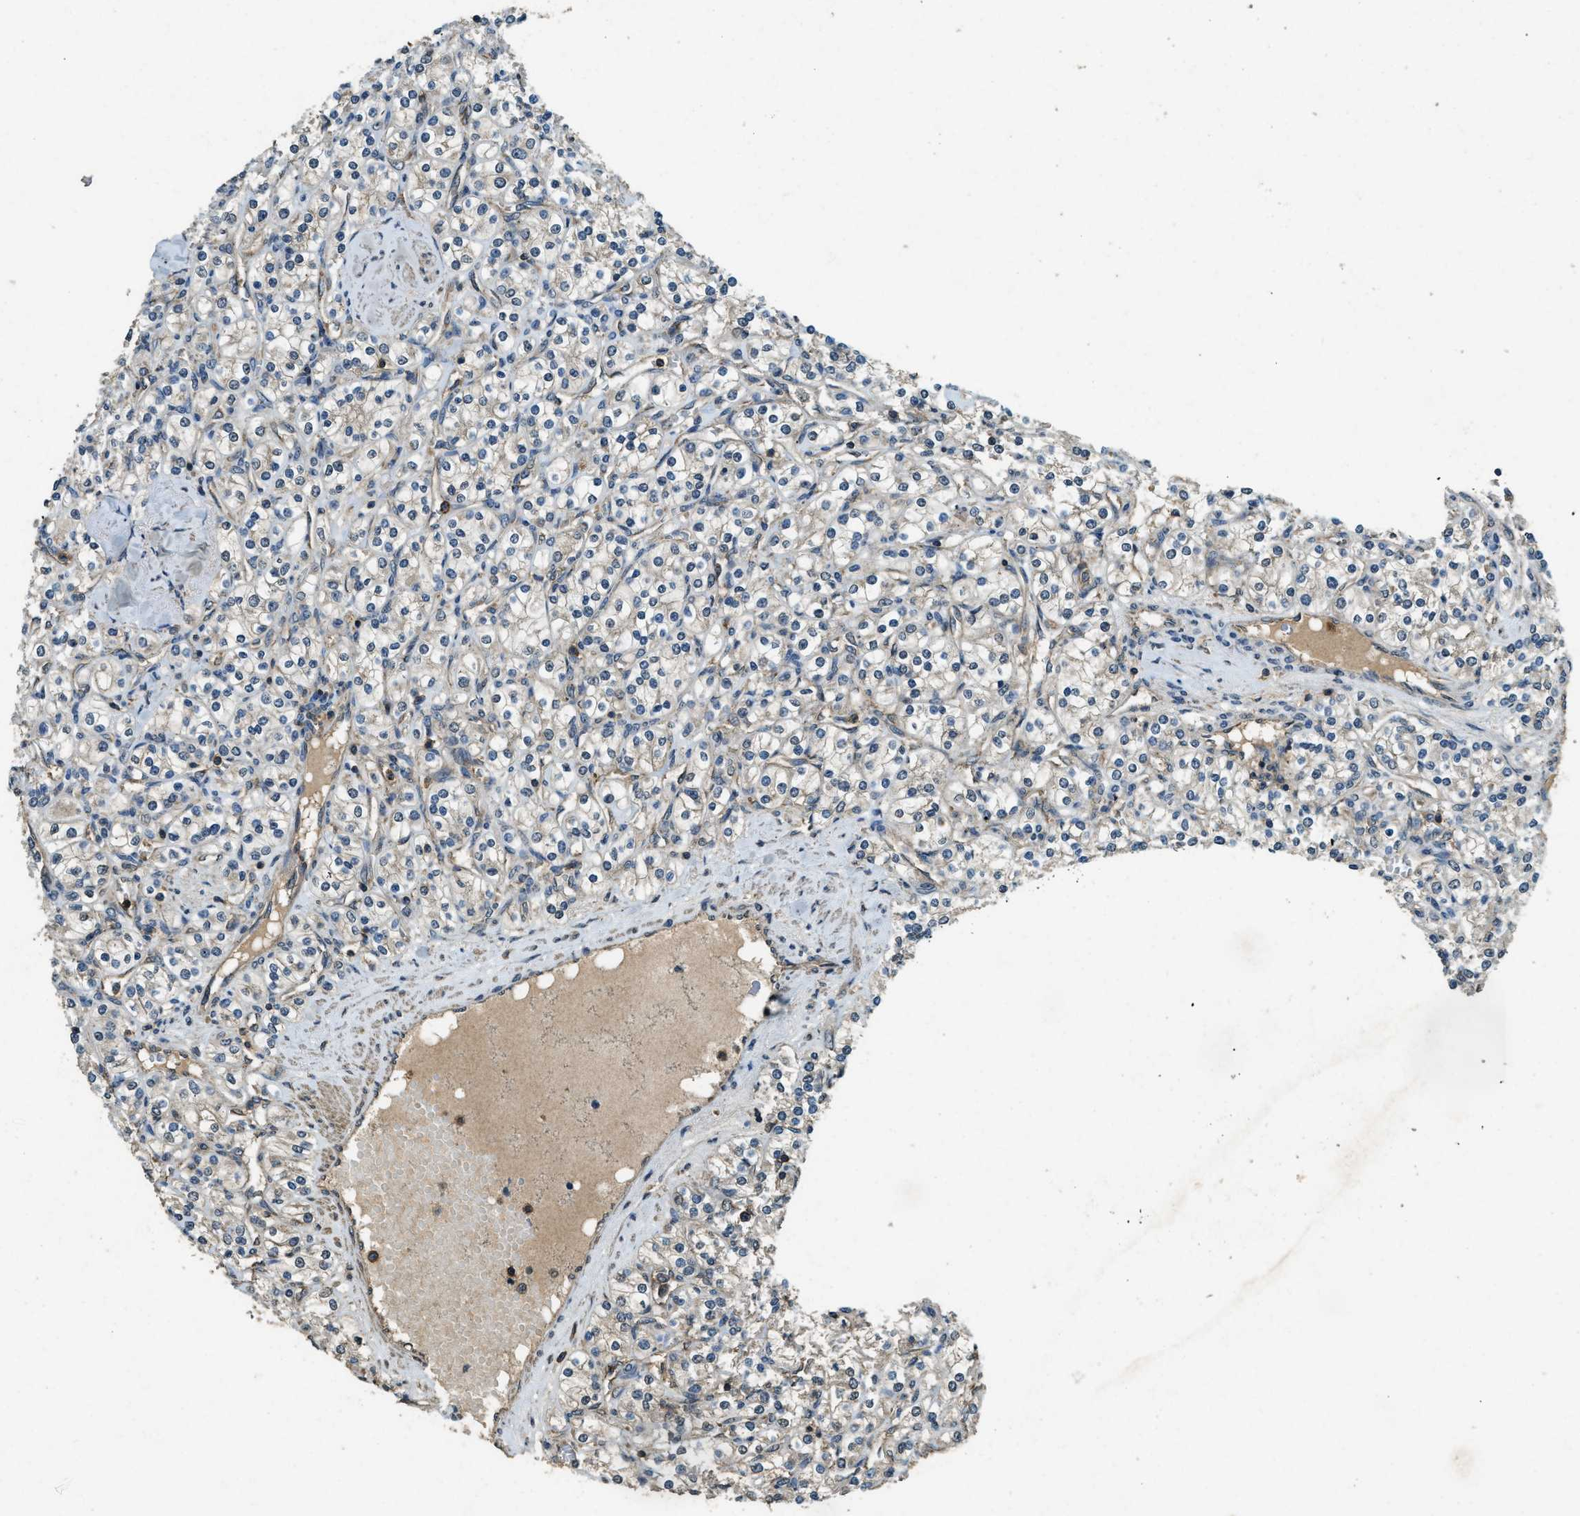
{"staining": {"intensity": "weak", "quantity": "<25%", "location": "cytoplasmic/membranous"}, "tissue": "renal cancer", "cell_type": "Tumor cells", "image_type": "cancer", "snomed": [{"axis": "morphology", "description": "Adenocarcinoma, NOS"}, {"axis": "topography", "description": "Kidney"}], "caption": "A histopathology image of renal cancer (adenocarcinoma) stained for a protein exhibits no brown staining in tumor cells.", "gene": "ATP8B1", "patient": {"sex": "male", "age": 77}}